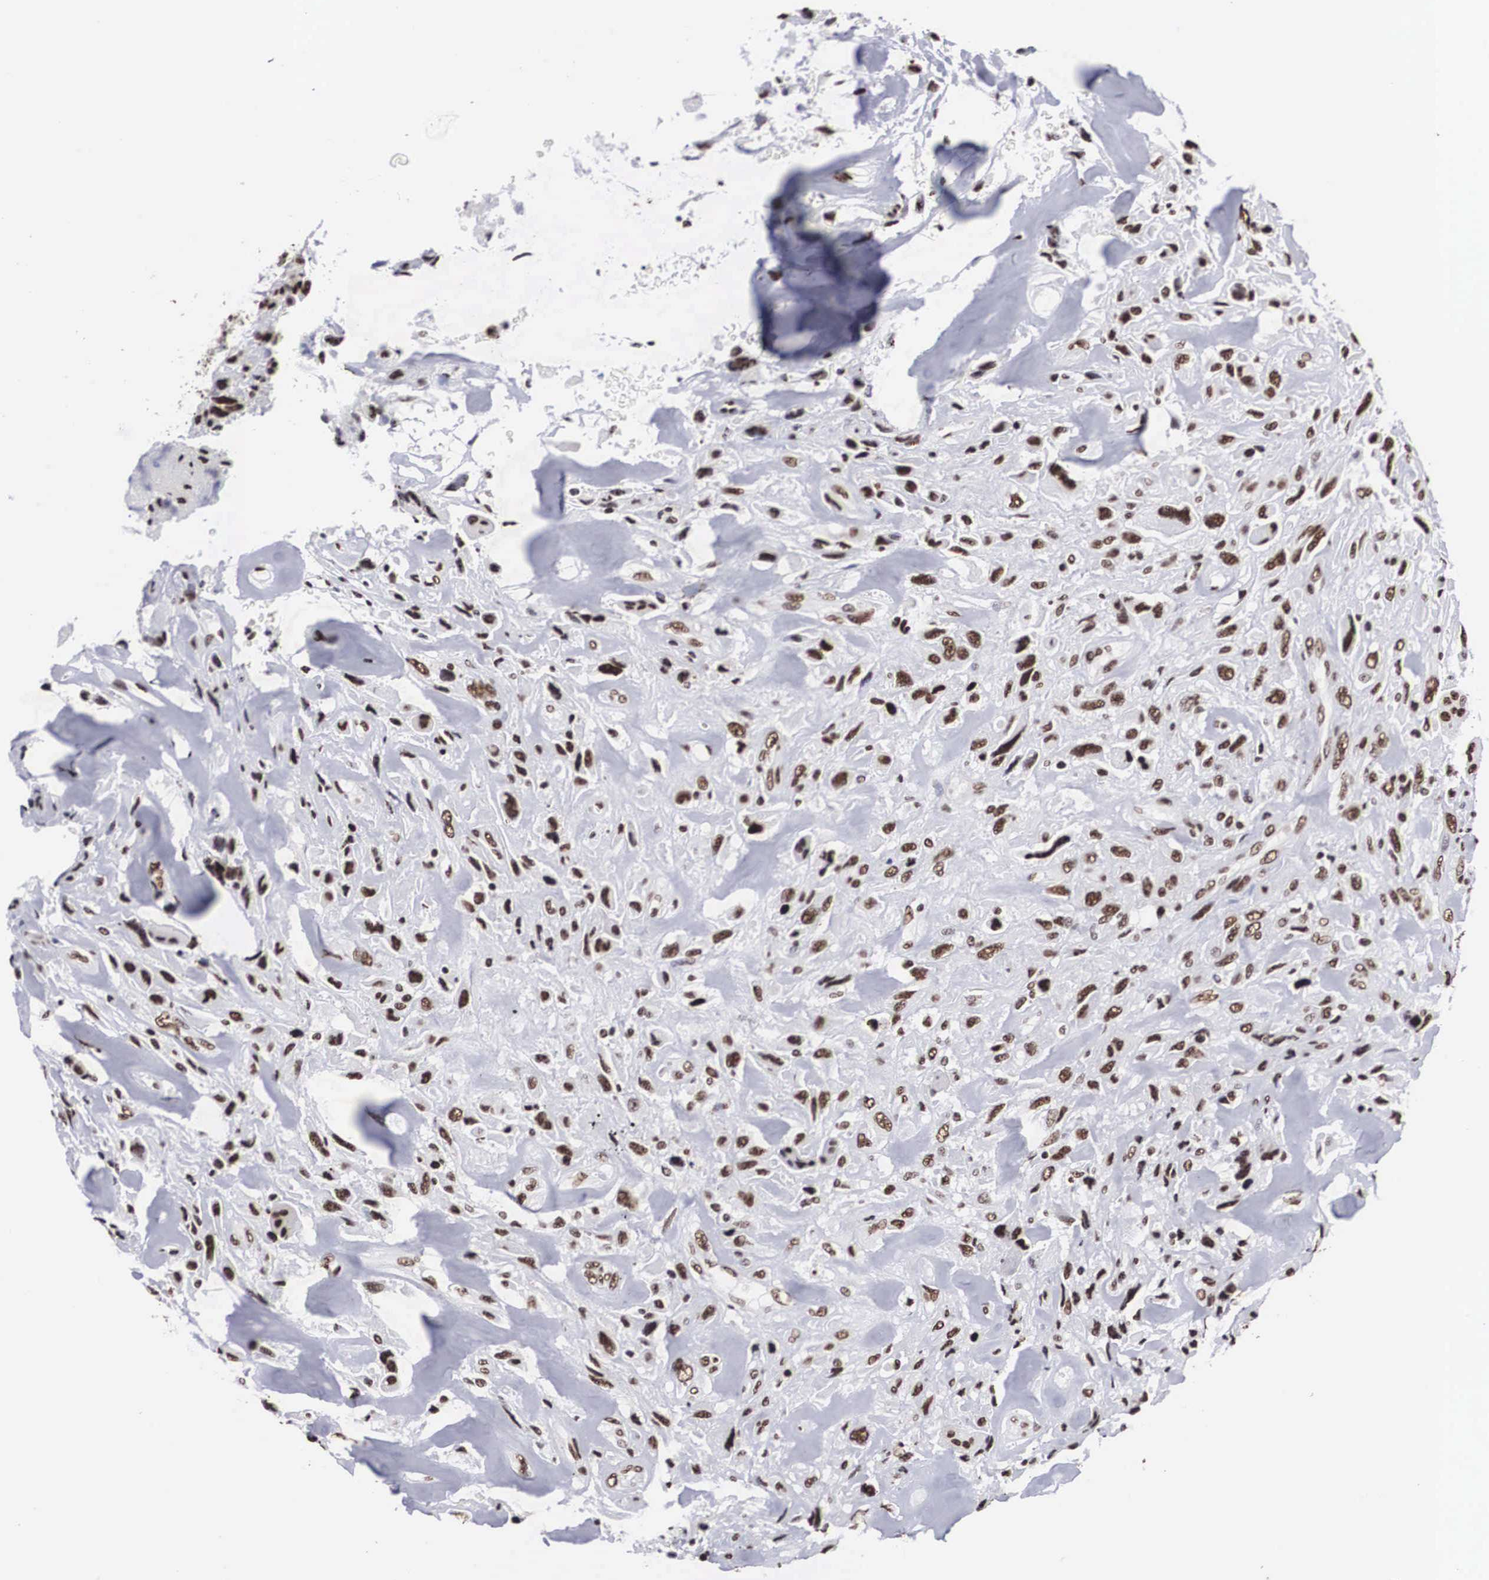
{"staining": {"intensity": "moderate", "quantity": ">75%", "location": "nuclear"}, "tissue": "breast cancer", "cell_type": "Tumor cells", "image_type": "cancer", "snomed": [{"axis": "morphology", "description": "Neoplasm, malignant, NOS"}, {"axis": "topography", "description": "Breast"}], "caption": "Immunohistochemical staining of breast cancer (malignant neoplasm) displays medium levels of moderate nuclear protein positivity in about >75% of tumor cells.", "gene": "ACIN1", "patient": {"sex": "female", "age": 50}}